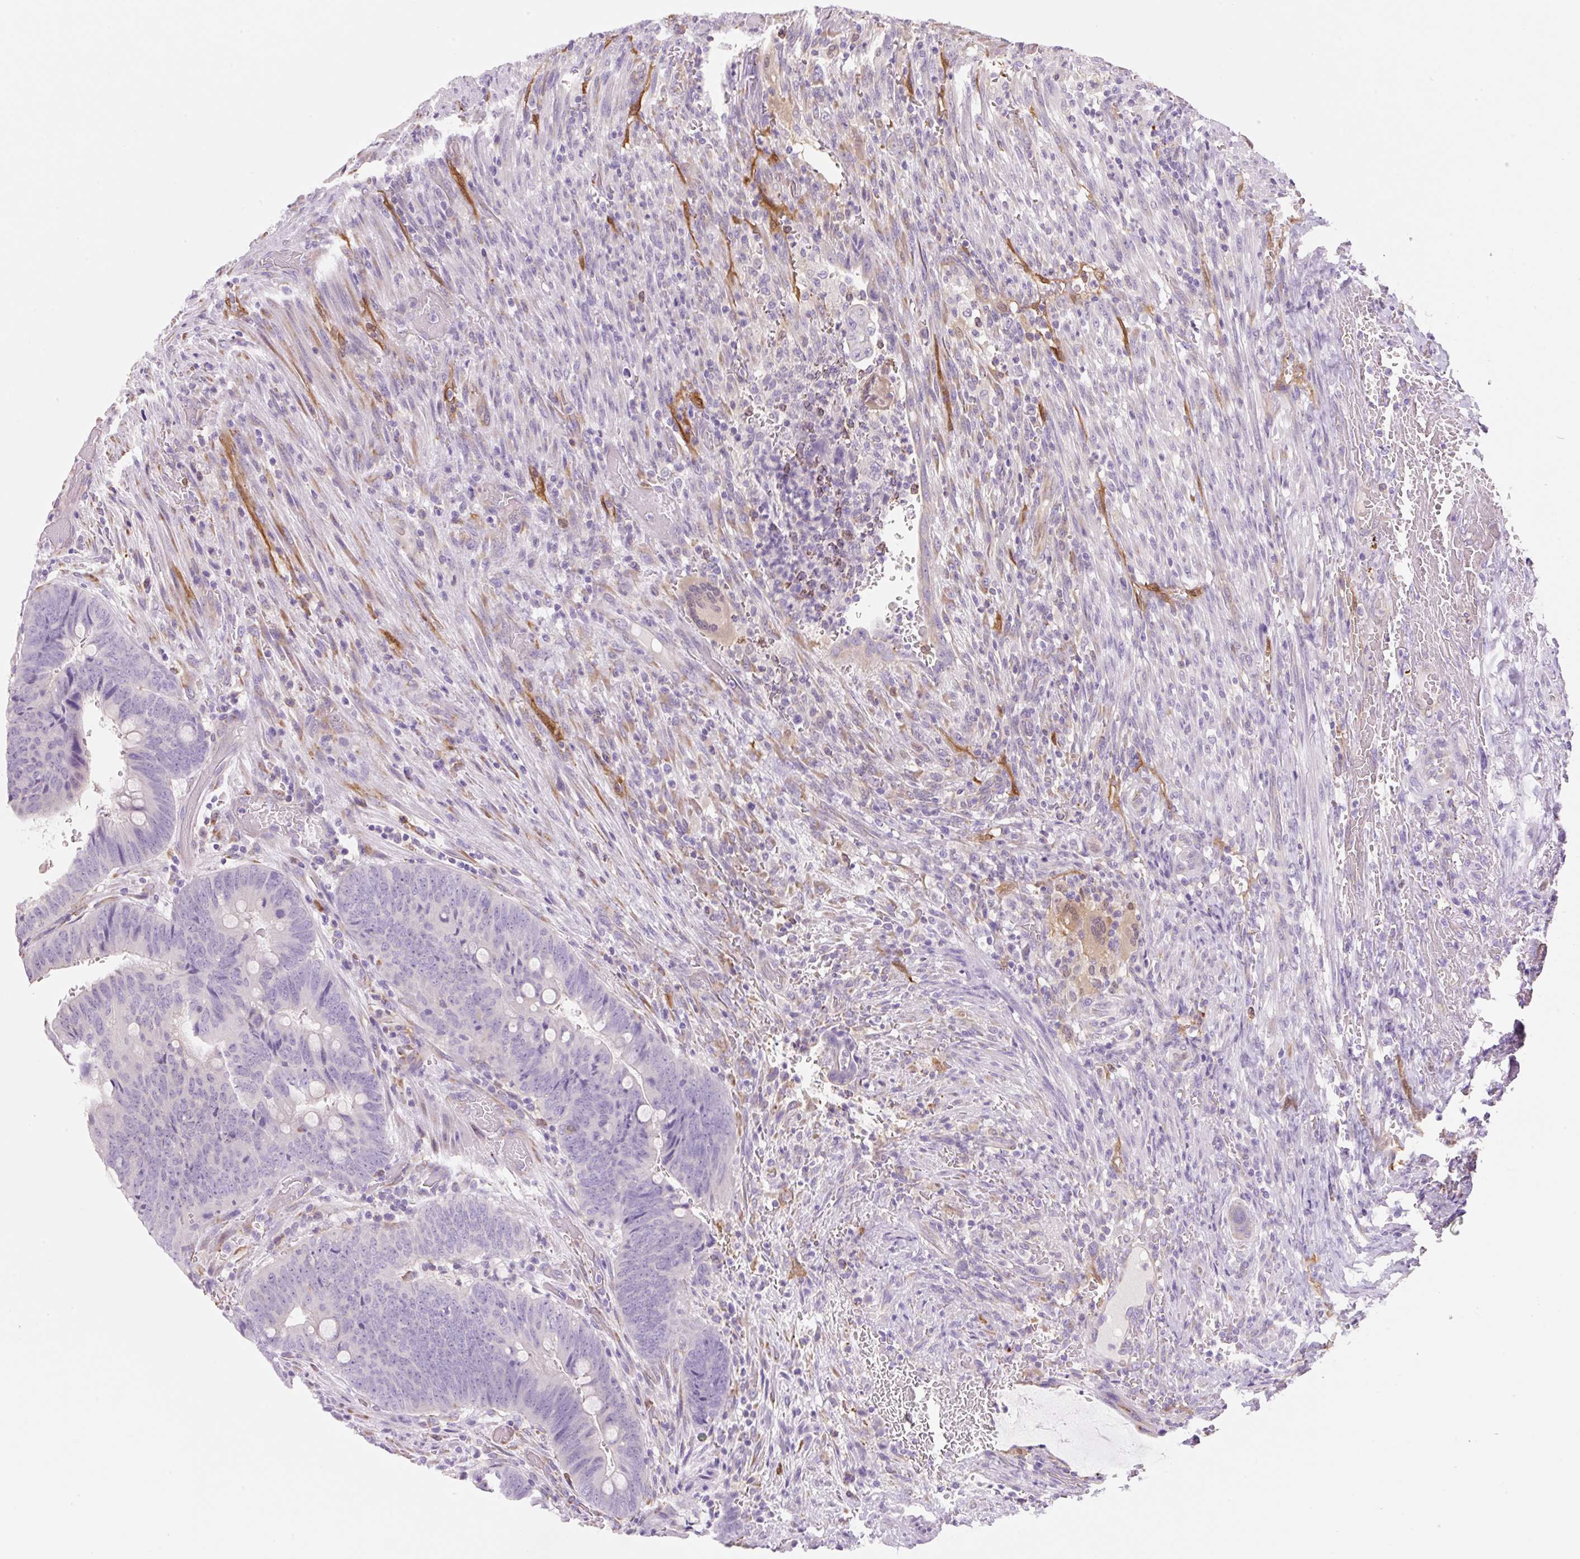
{"staining": {"intensity": "negative", "quantity": "none", "location": "none"}, "tissue": "colorectal cancer", "cell_type": "Tumor cells", "image_type": "cancer", "snomed": [{"axis": "morphology", "description": "Normal tissue, NOS"}, {"axis": "morphology", "description": "Adenocarcinoma, NOS"}, {"axis": "topography", "description": "Rectum"}, {"axis": "topography", "description": "Peripheral nerve tissue"}], "caption": "DAB immunohistochemical staining of human colorectal cancer (adenocarcinoma) reveals no significant positivity in tumor cells. Nuclei are stained in blue.", "gene": "FABP5", "patient": {"sex": "male", "age": 92}}